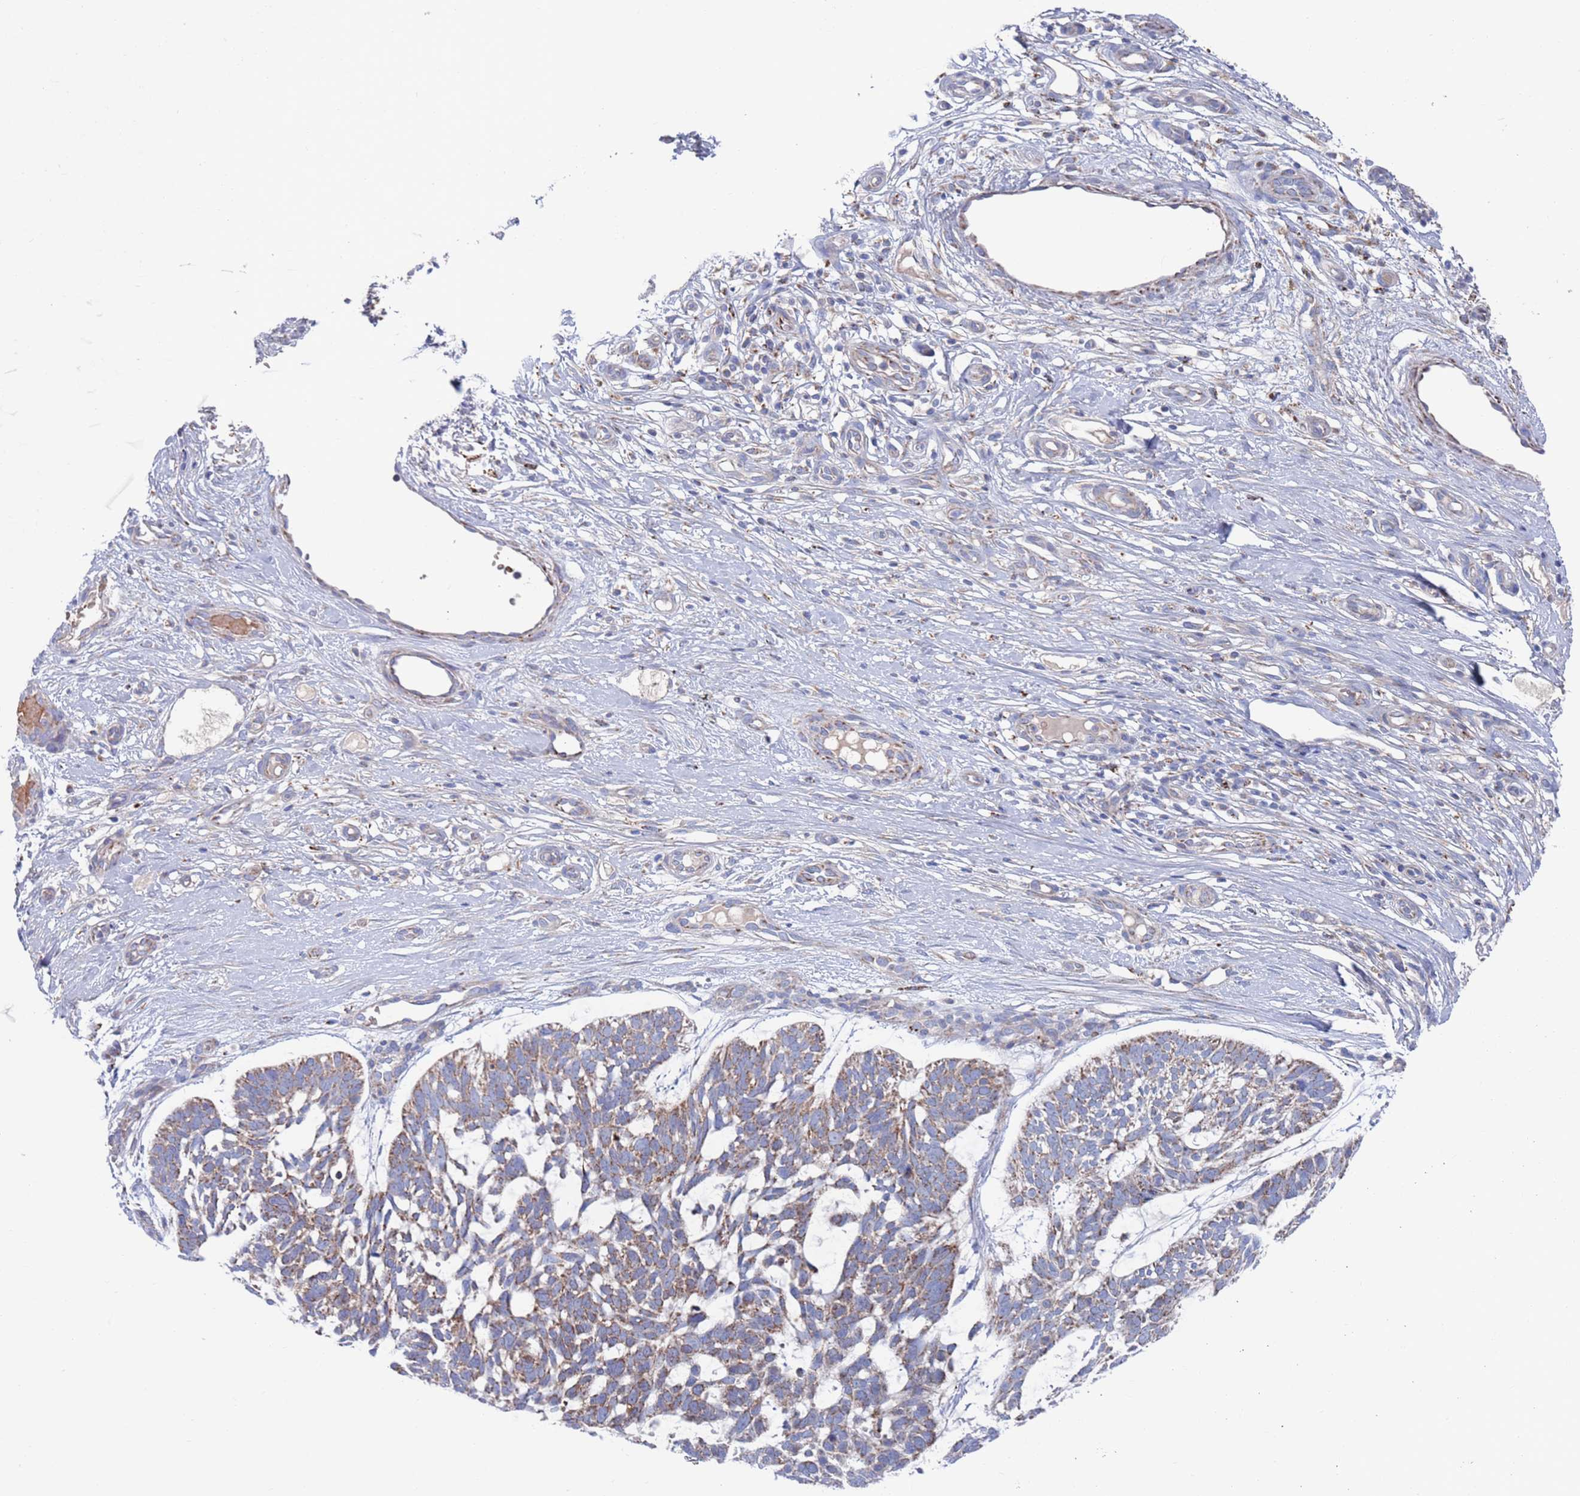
{"staining": {"intensity": "moderate", "quantity": ">75%", "location": "cytoplasmic/membranous"}, "tissue": "skin cancer", "cell_type": "Tumor cells", "image_type": "cancer", "snomed": [{"axis": "morphology", "description": "Basal cell carcinoma"}, {"axis": "topography", "description": "Skin"}], "caption": "Basal cell carcinoma (skin) was stained to show a protein in brown. There is medium levels of moderate cytoplasmic/membranous positivity in about >75% of tumor cells. Using DAB (brown) and hematoxylin (blue) stains, captured at high magnification using brightfield microscopy.", "gene": "CHCHD6", "patient": {"sex": "male", "age": 88}}